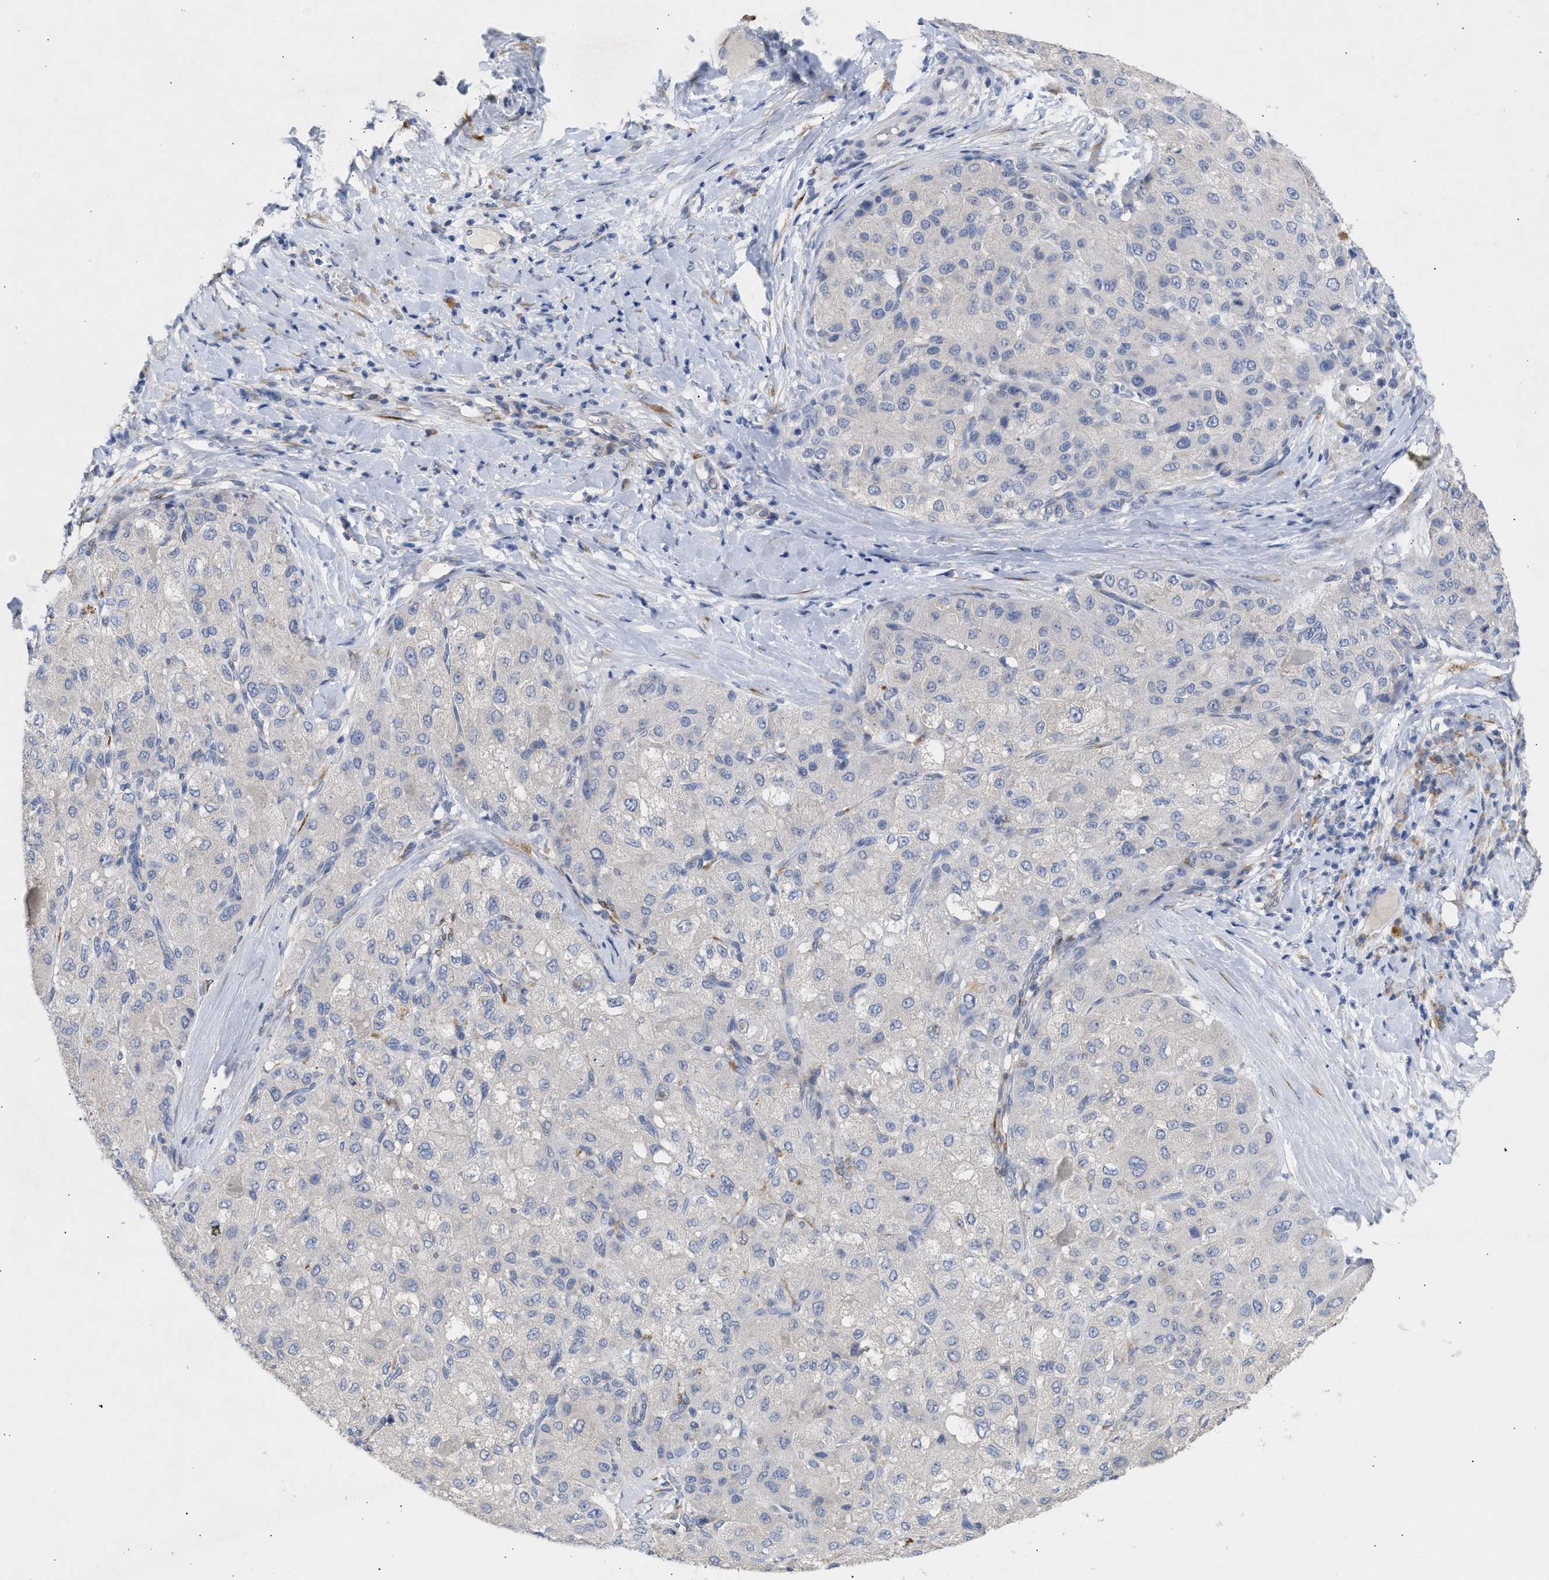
{"staining": {"intensity": "negative", "quantity": "none", "location": "none"}, "tissue": "liver cancer", "cell_type": "Tumor cells", "image_type": "cancer", "snomed": [{"axis": "morphology", "description": "Carcinoma, Hepatocellular, NOS"}, {"axis": "topography", "description": "Liver"}], "caption": "Immunohistochemistry photomicrograph of hepatocellular carcinoma (liver) stained for a protein (brown), which demonstrates no expression in tumor cells.", "gene": "SELENOM", "patient": {"sex": "male", "age": 80}}